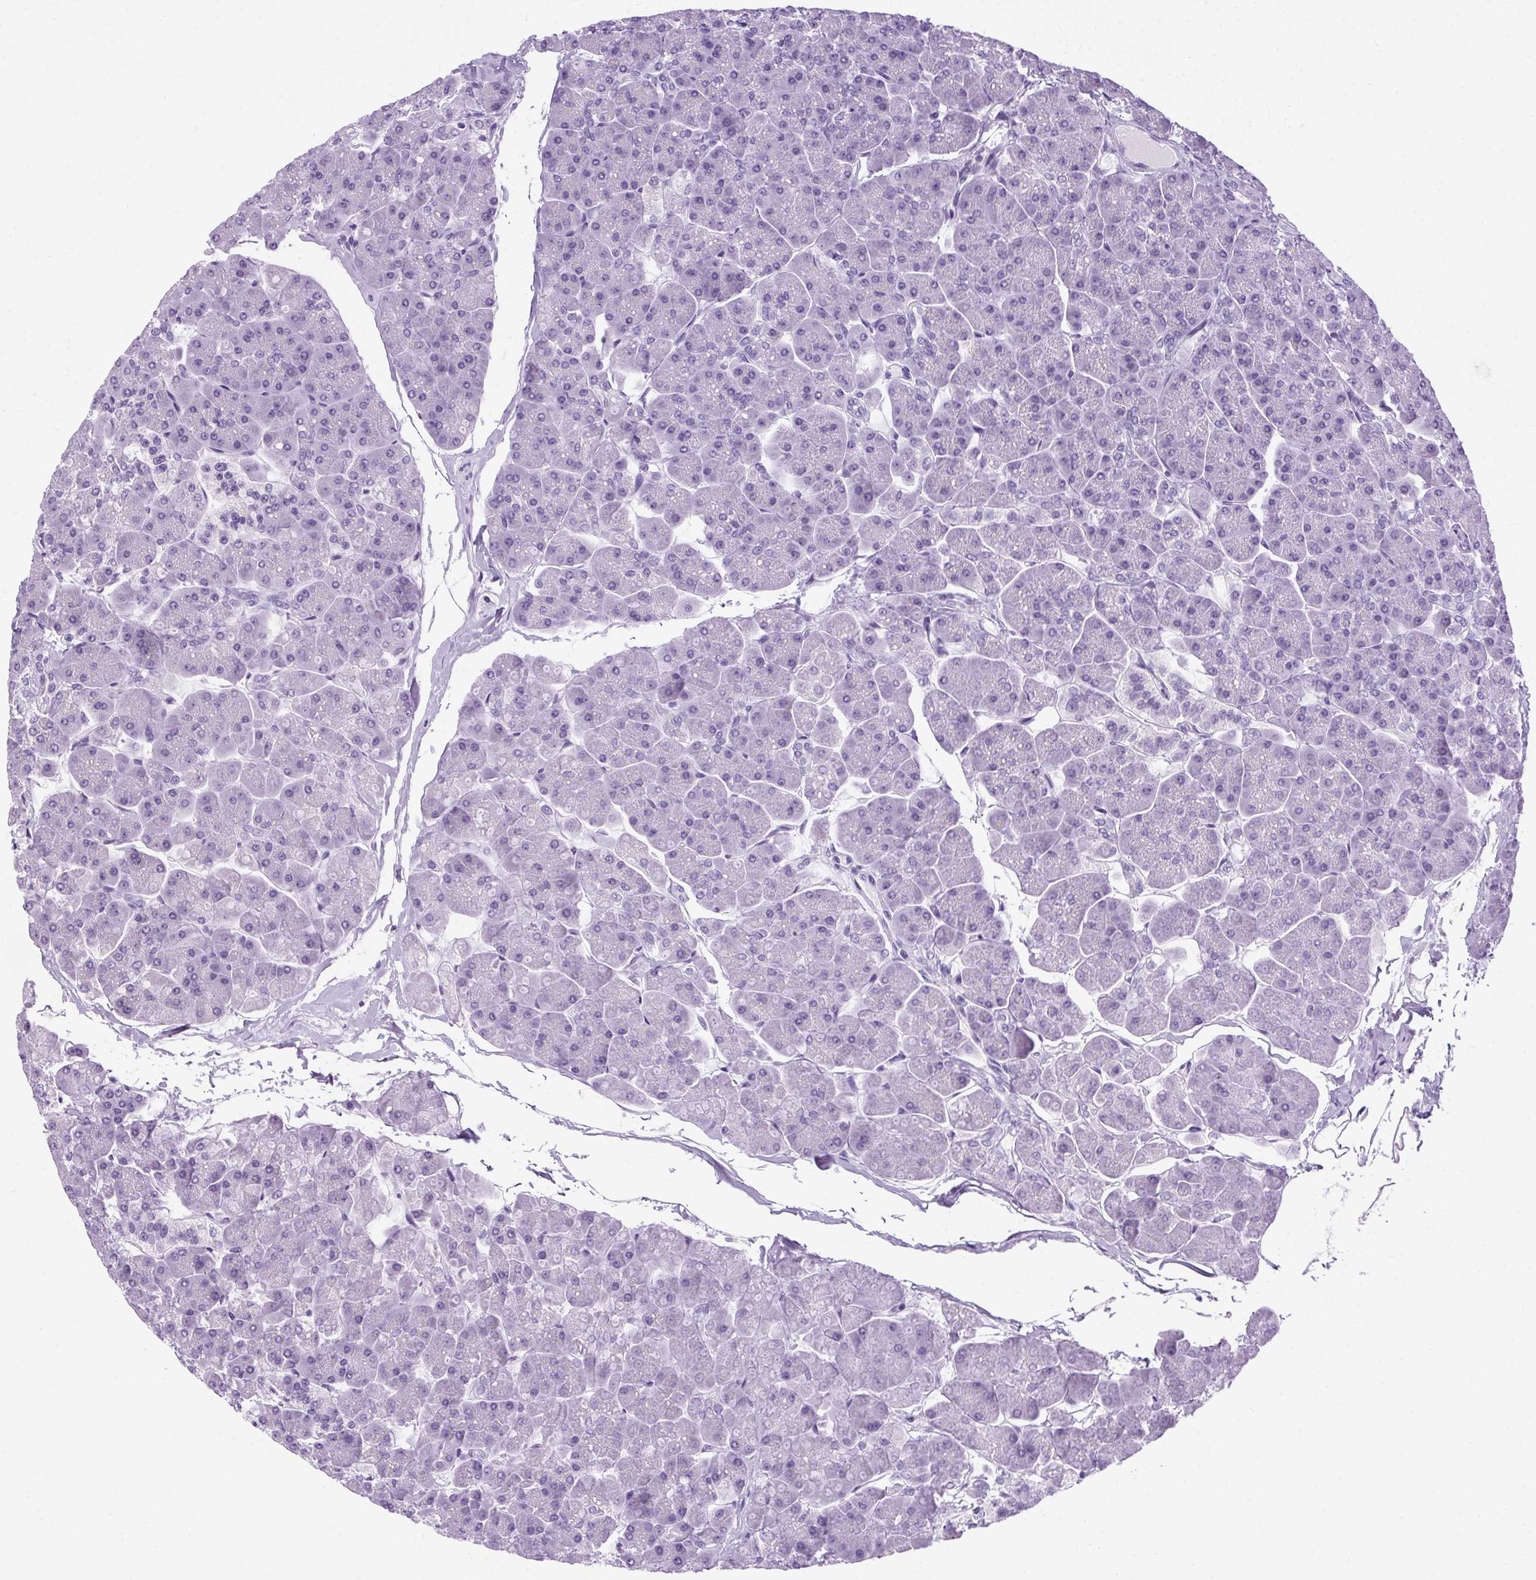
{"staining": {"intensity": "negative", "quantity": "none", "location": "none"}, "tissue": "pancreas", "cell_type": "Exocrine glandular cells", "image_type": "normal", "snomed": [{"axis": "morphology", "description": "Normal tissue, NOS"}, {"axis": "topography", "description": "Pancreas"}, {"axis": "topography", "description": "Peripheral nerve tissue"}], "caption": "Histopathology image shows no protein expression in exocrine glandular cells of benign pancreas.", "gene": "B3GNT4", "patient": {"sex": "male", "age": 54}}